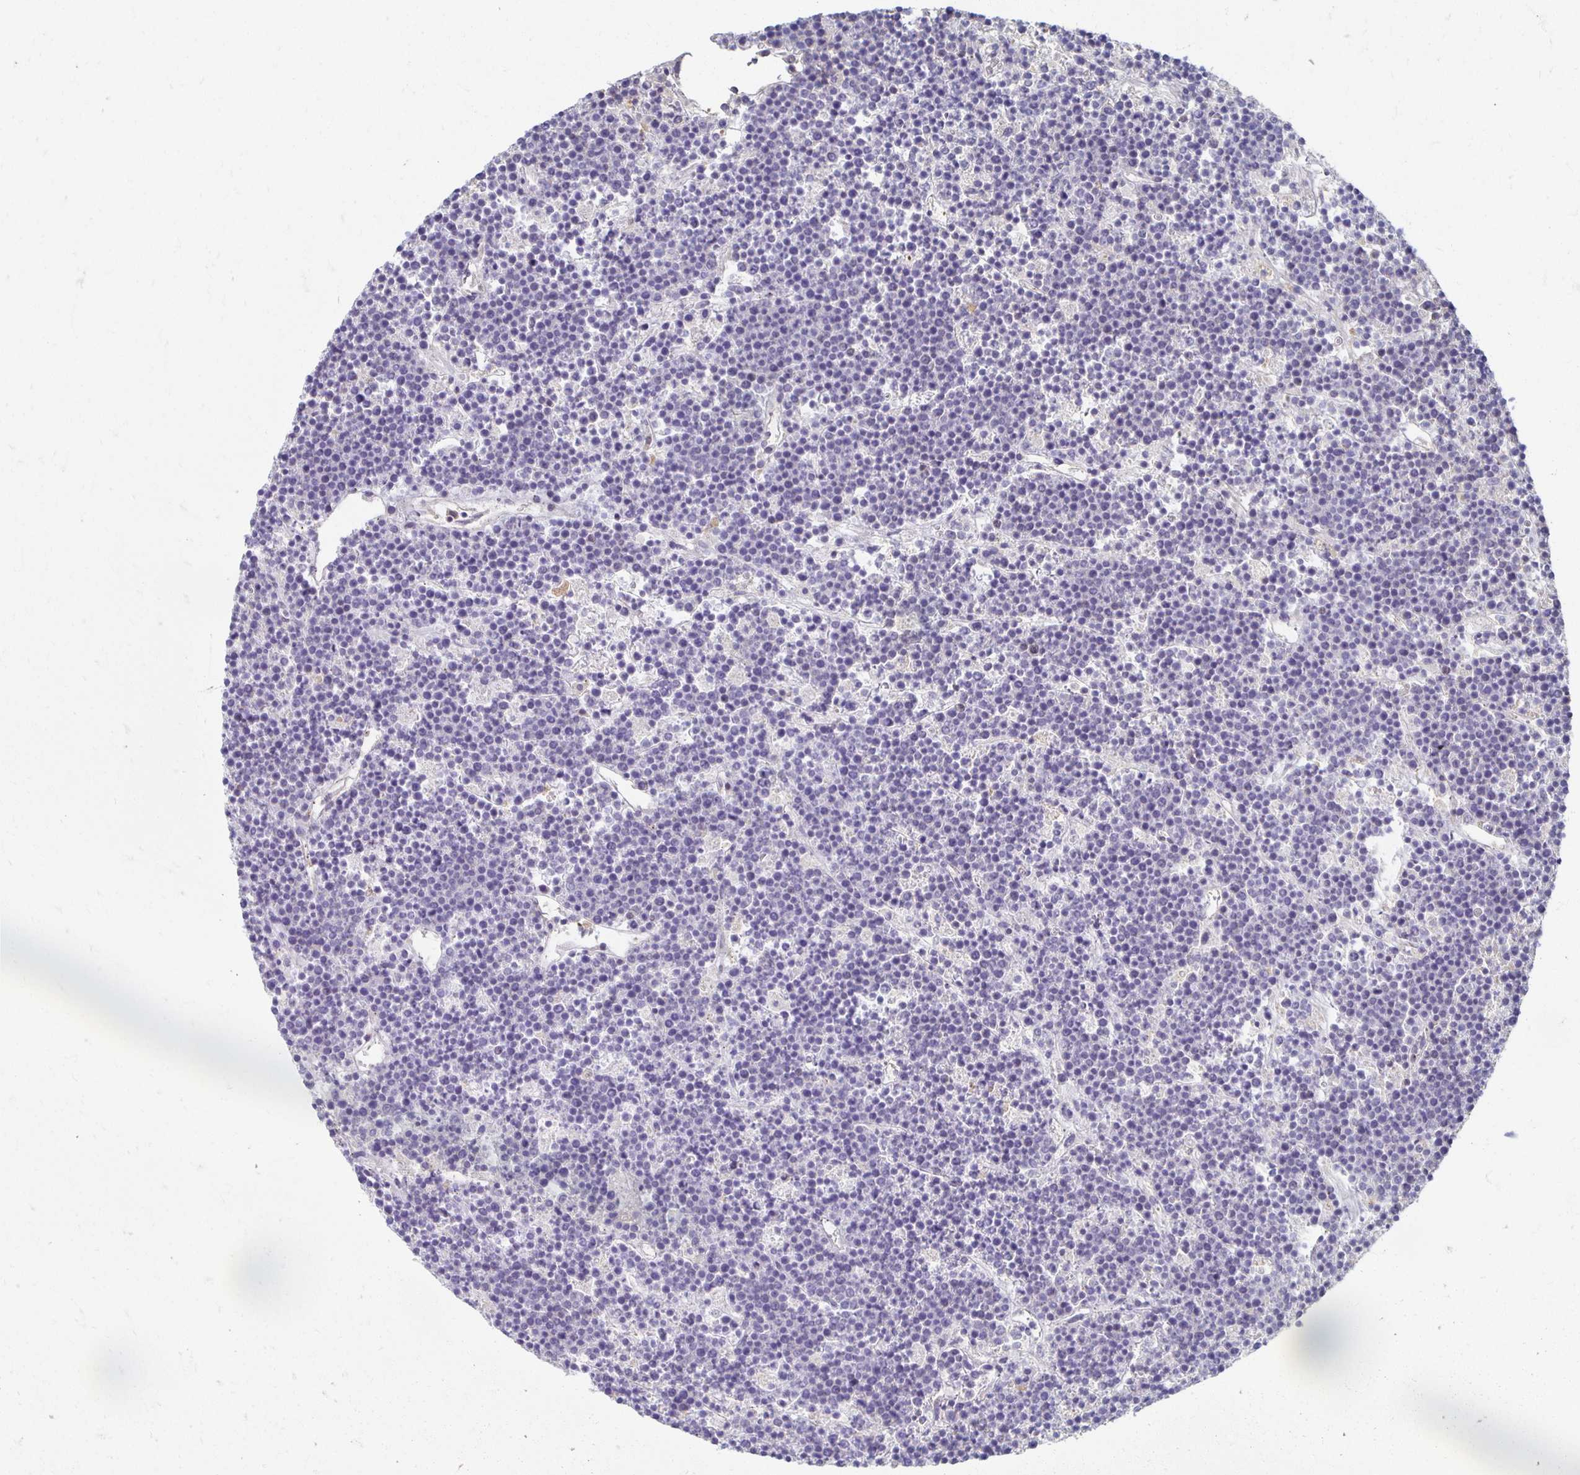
{"staining": {"intensity": "negative", "quantity": "none", "location": "none"}, "tissue": "lymphoma", "cell_type": "Tumor cells", "image_type": "cancer", "snomed": [{"axis": "morphology", "description": "Malignant lymphoma, non-Hodgkin's type, High grade"}, {"axis": "topography", "description": "Ovary"}], "caption": "This is an immunohistochemistry (IHC) photomicrograph of malignant lymphoma, non-Hodgkin's type (high-grade). There is no staining in tumor cells.", "gene": "ZNF692", "patient": {"sex": "female", "age": 56}}